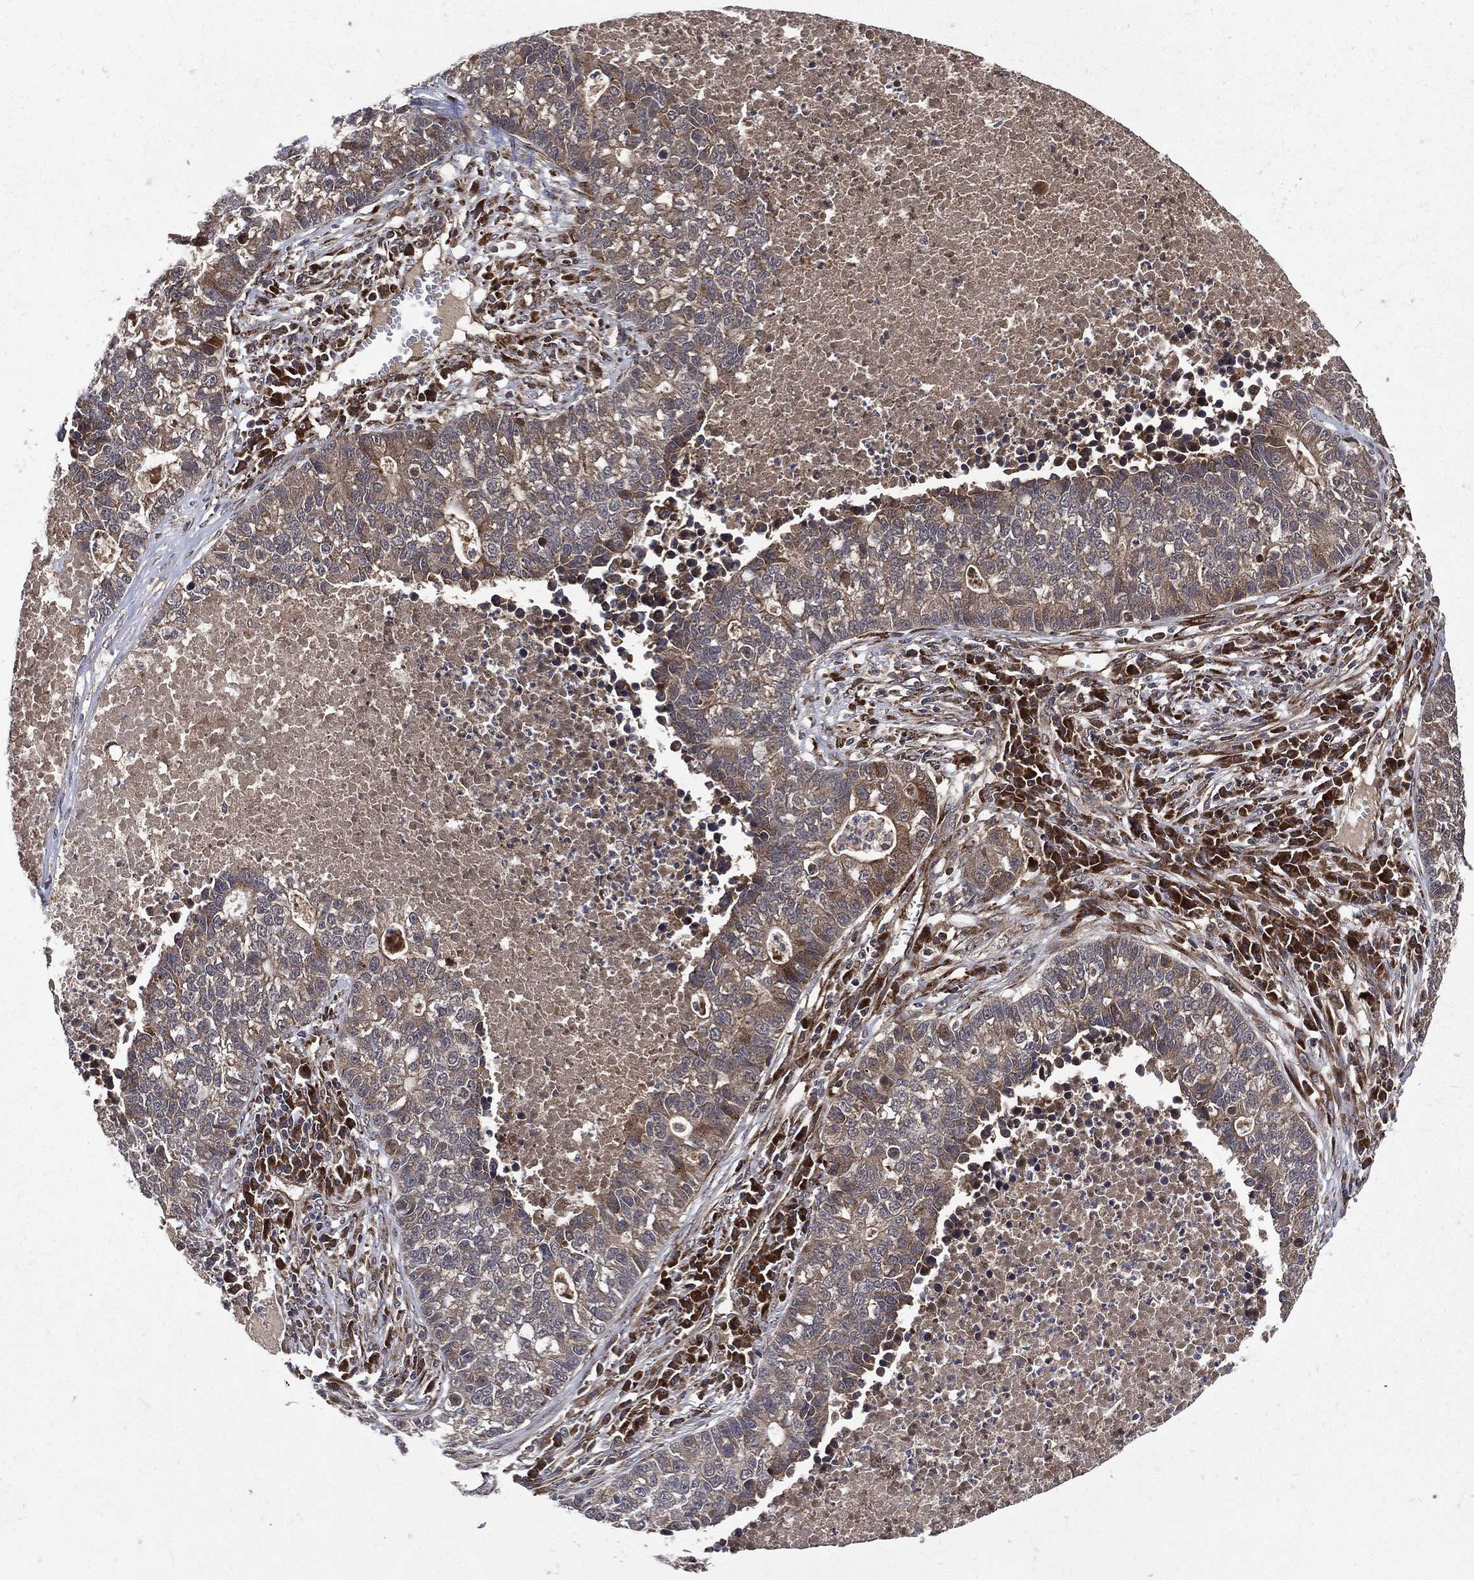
{"staining": {"intensity": "moderate", "quantity": "25%-75%", "location": "cytoplasmic/membranous"}, "tissue": "lung cancer", "cell_type": "Tumor cells", "image_type": "cancer", "snomed": [{"axis": "morphology", "description": "Adenocarcinoma, NOS"}, {"axis": "topography", "description": "Lung"}], "caption": "Protein expression analysis of human lung cancer reveals moderate cytoplasmic/membranous staining in about 25%-75% of tumor cells.", "gene": "RAB11FIP4", "patient": {"sex": "male", "age": 57}}